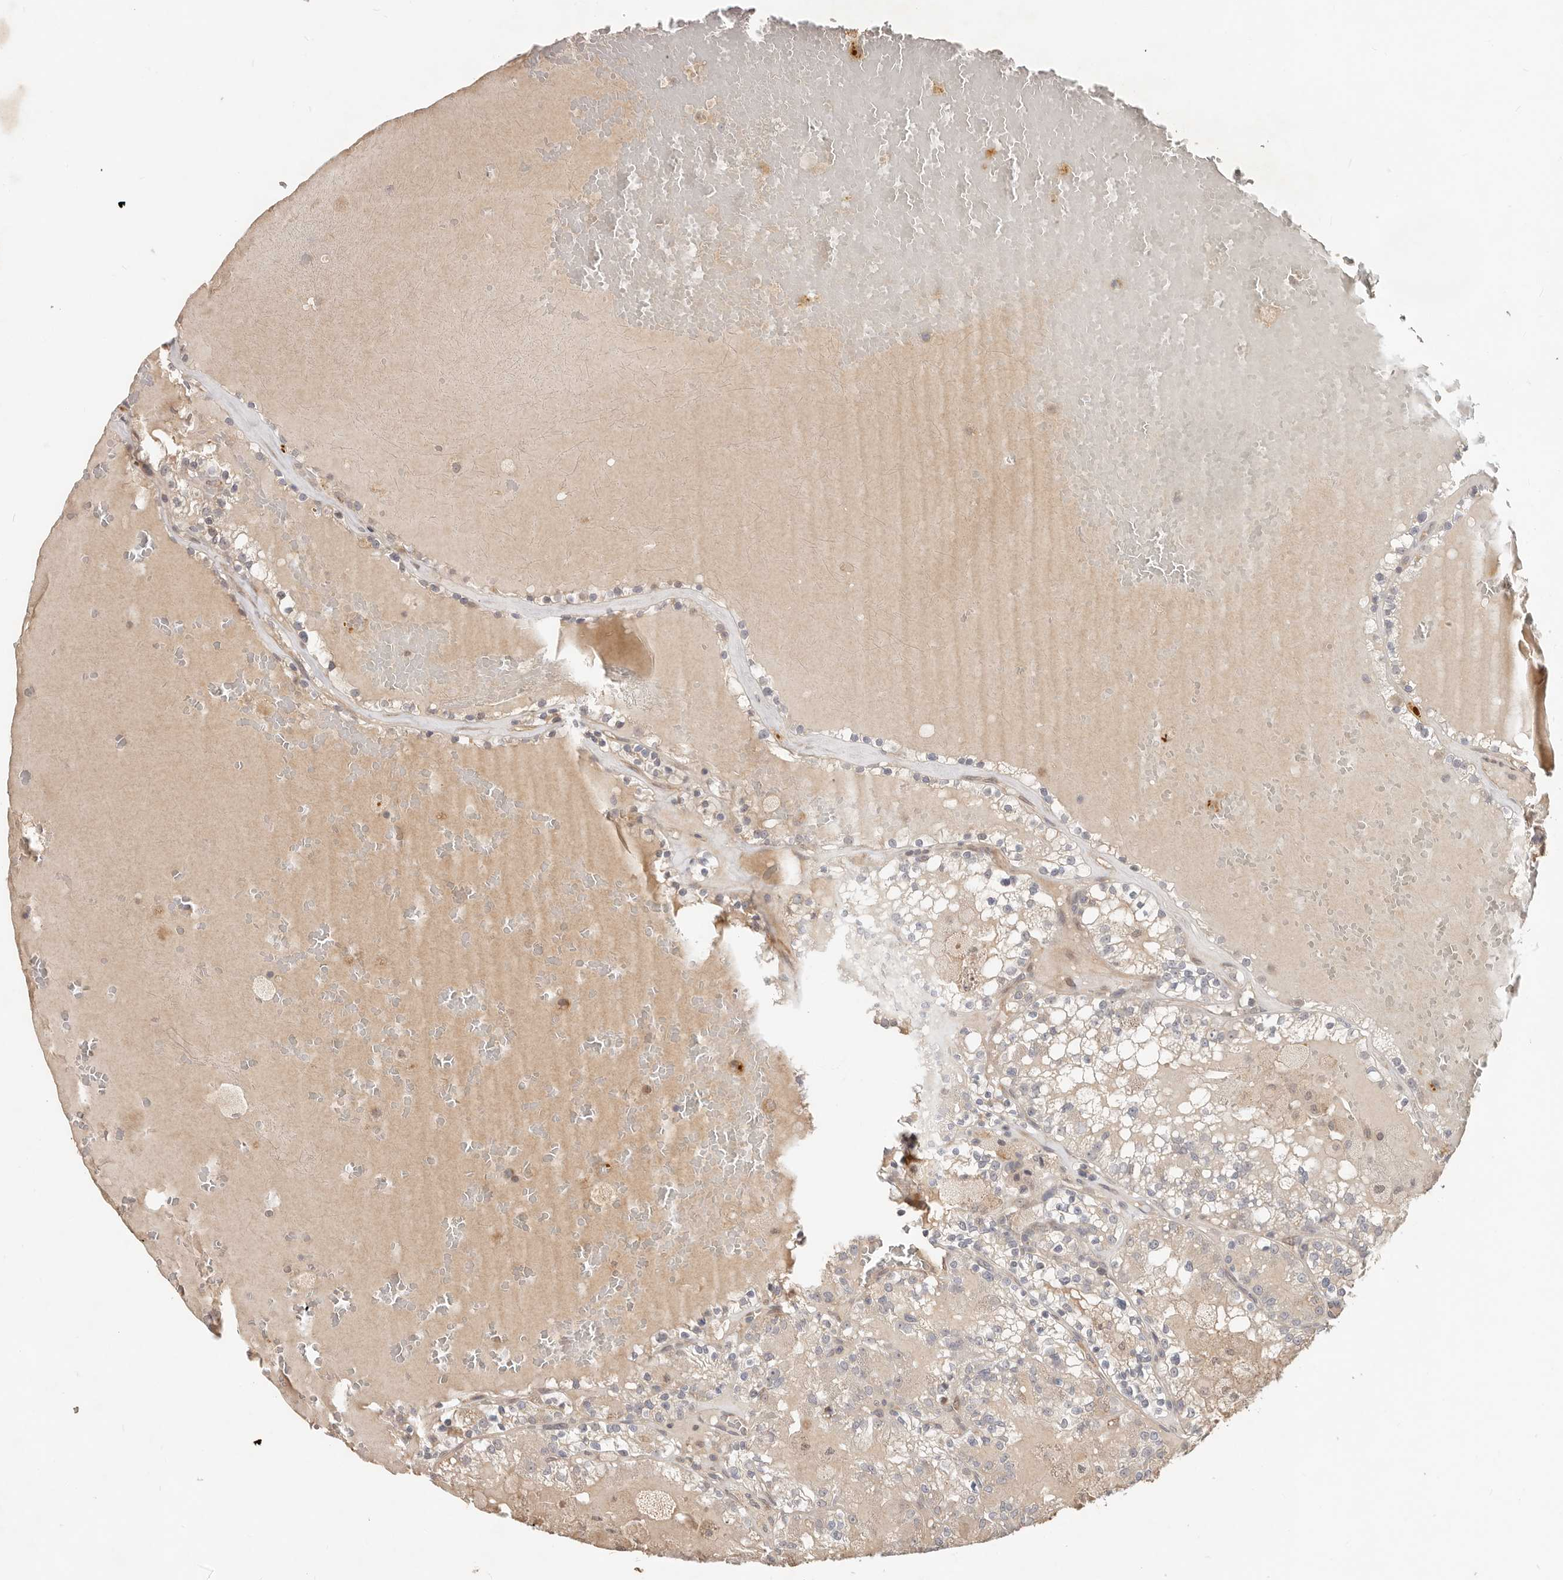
{"staining": {"intensity": "negative", "quantity": "none", "location": "none"}, "tissue": "renal cancer", "cell_type": "Tumor cells", "image_type": "cancer", "snomed": [{"axis": "morphology", "description": "Adenocarcinoma, NOS"}, {"axis": "topography", "description": "Kidney"}], "caption": "Immunohistochemical staining of renal cancer (adenocarcinoma) demonstrates no significant staining in tumor cells.", "gene": "MTFR2", "patient": {"sex": "female", "age": 56}}